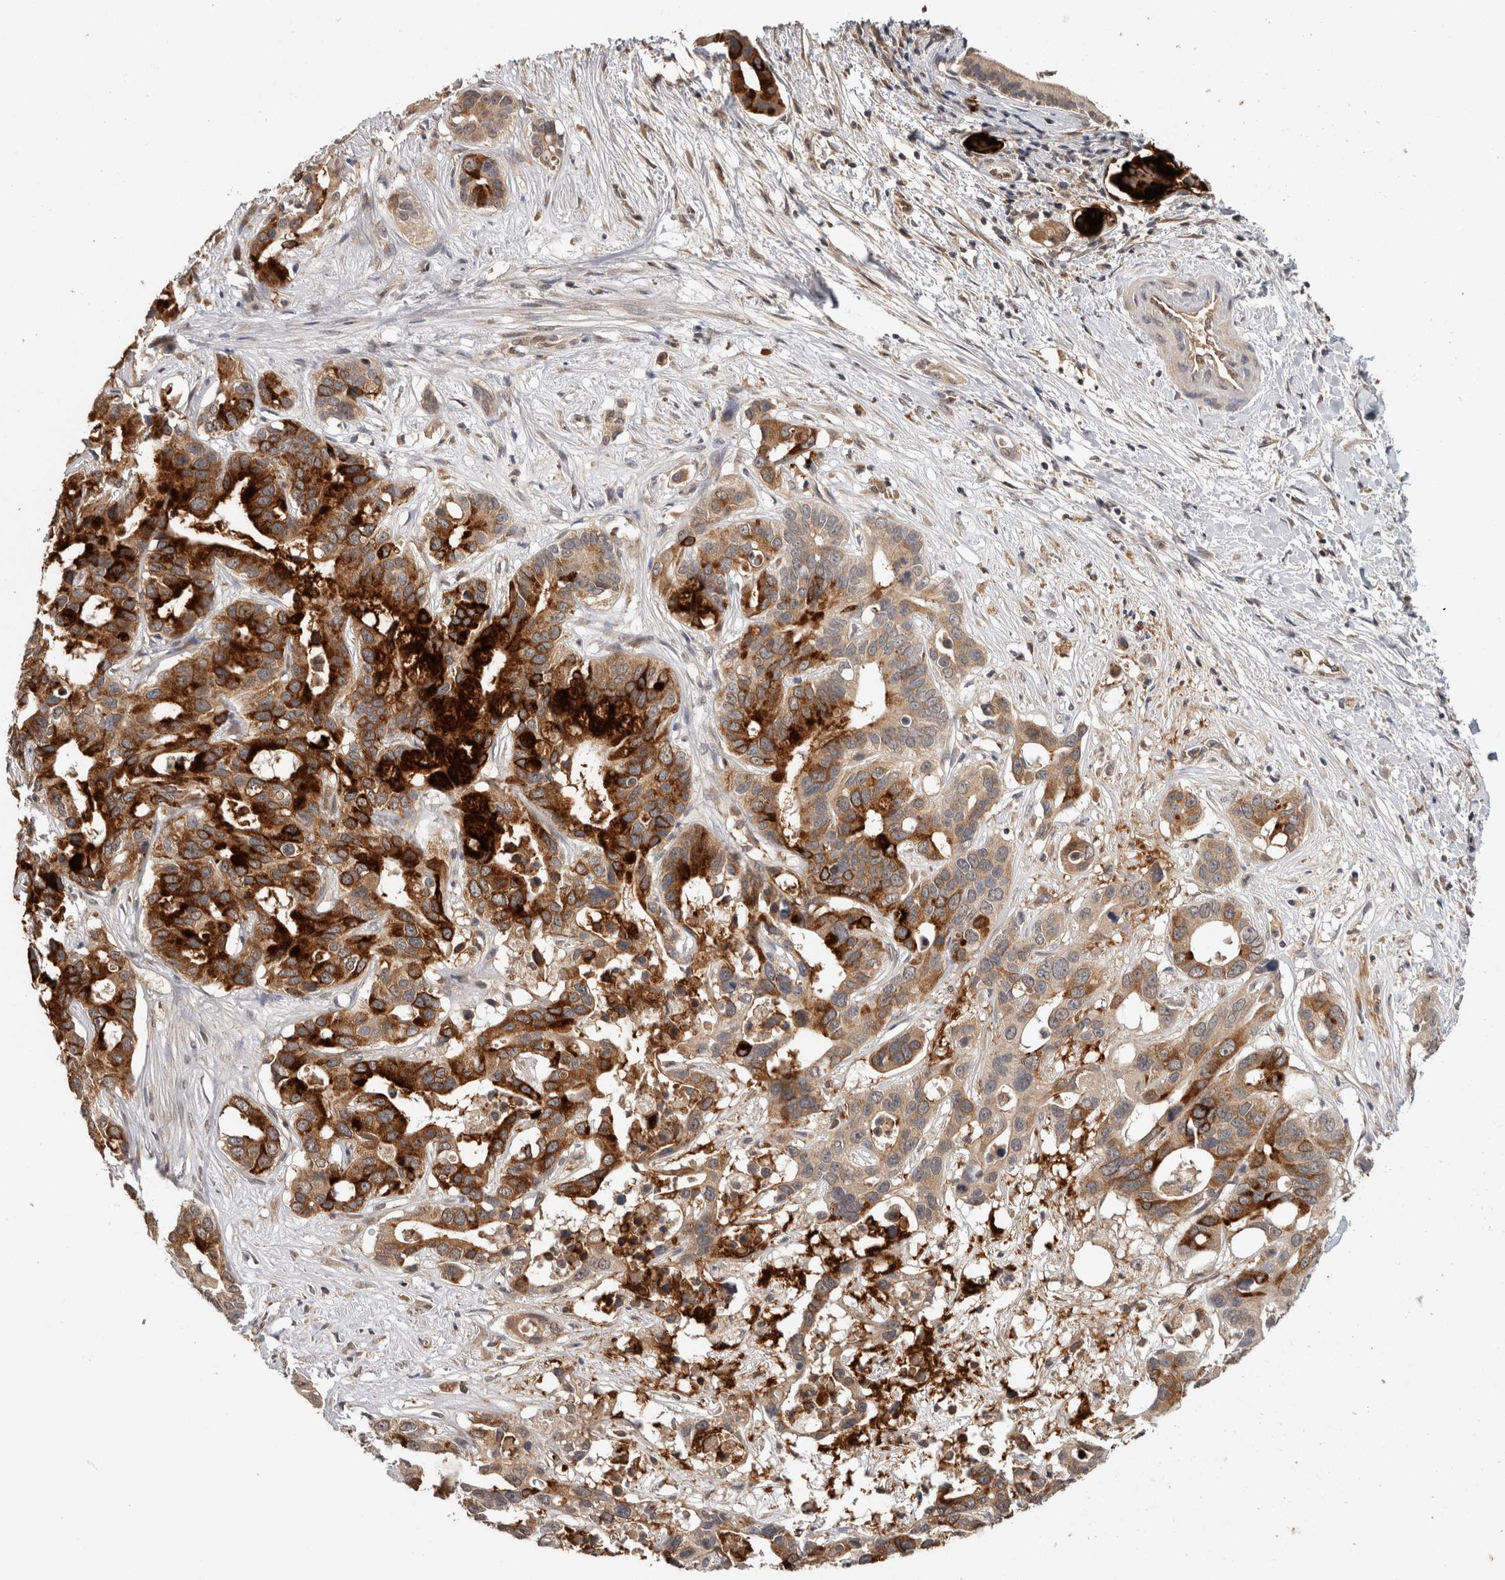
{"staining": {"intensity": "strong", "quantity": ">75%", "location": "cytoplasmic/membranous"}, "tissue": "liver cancer", "cell_type": "Tumor cells", "image_type": "cancer", "snomed": [{"axis": "morphology", "description": "Cholangiocarcinoma"}, {"axis": "topography", "description": "Liver"}], "caption": "Immunohistochemistry (IHC) staining of liver cancer (cholangiocarcinoma), which reveals high levels of strong cytoplasmic/membranous staining in approximately >75% of tumor cells indicating strong cytoplasmic/membranous protein staining. The staining was performed using DAB (3,3'-diaminobenzidine) (brown) for protein detection and nuclei were counterstained in hematoxylin (blue).", "gene": "HMOX2", "patient": {"sex": "female", "age": 65}}